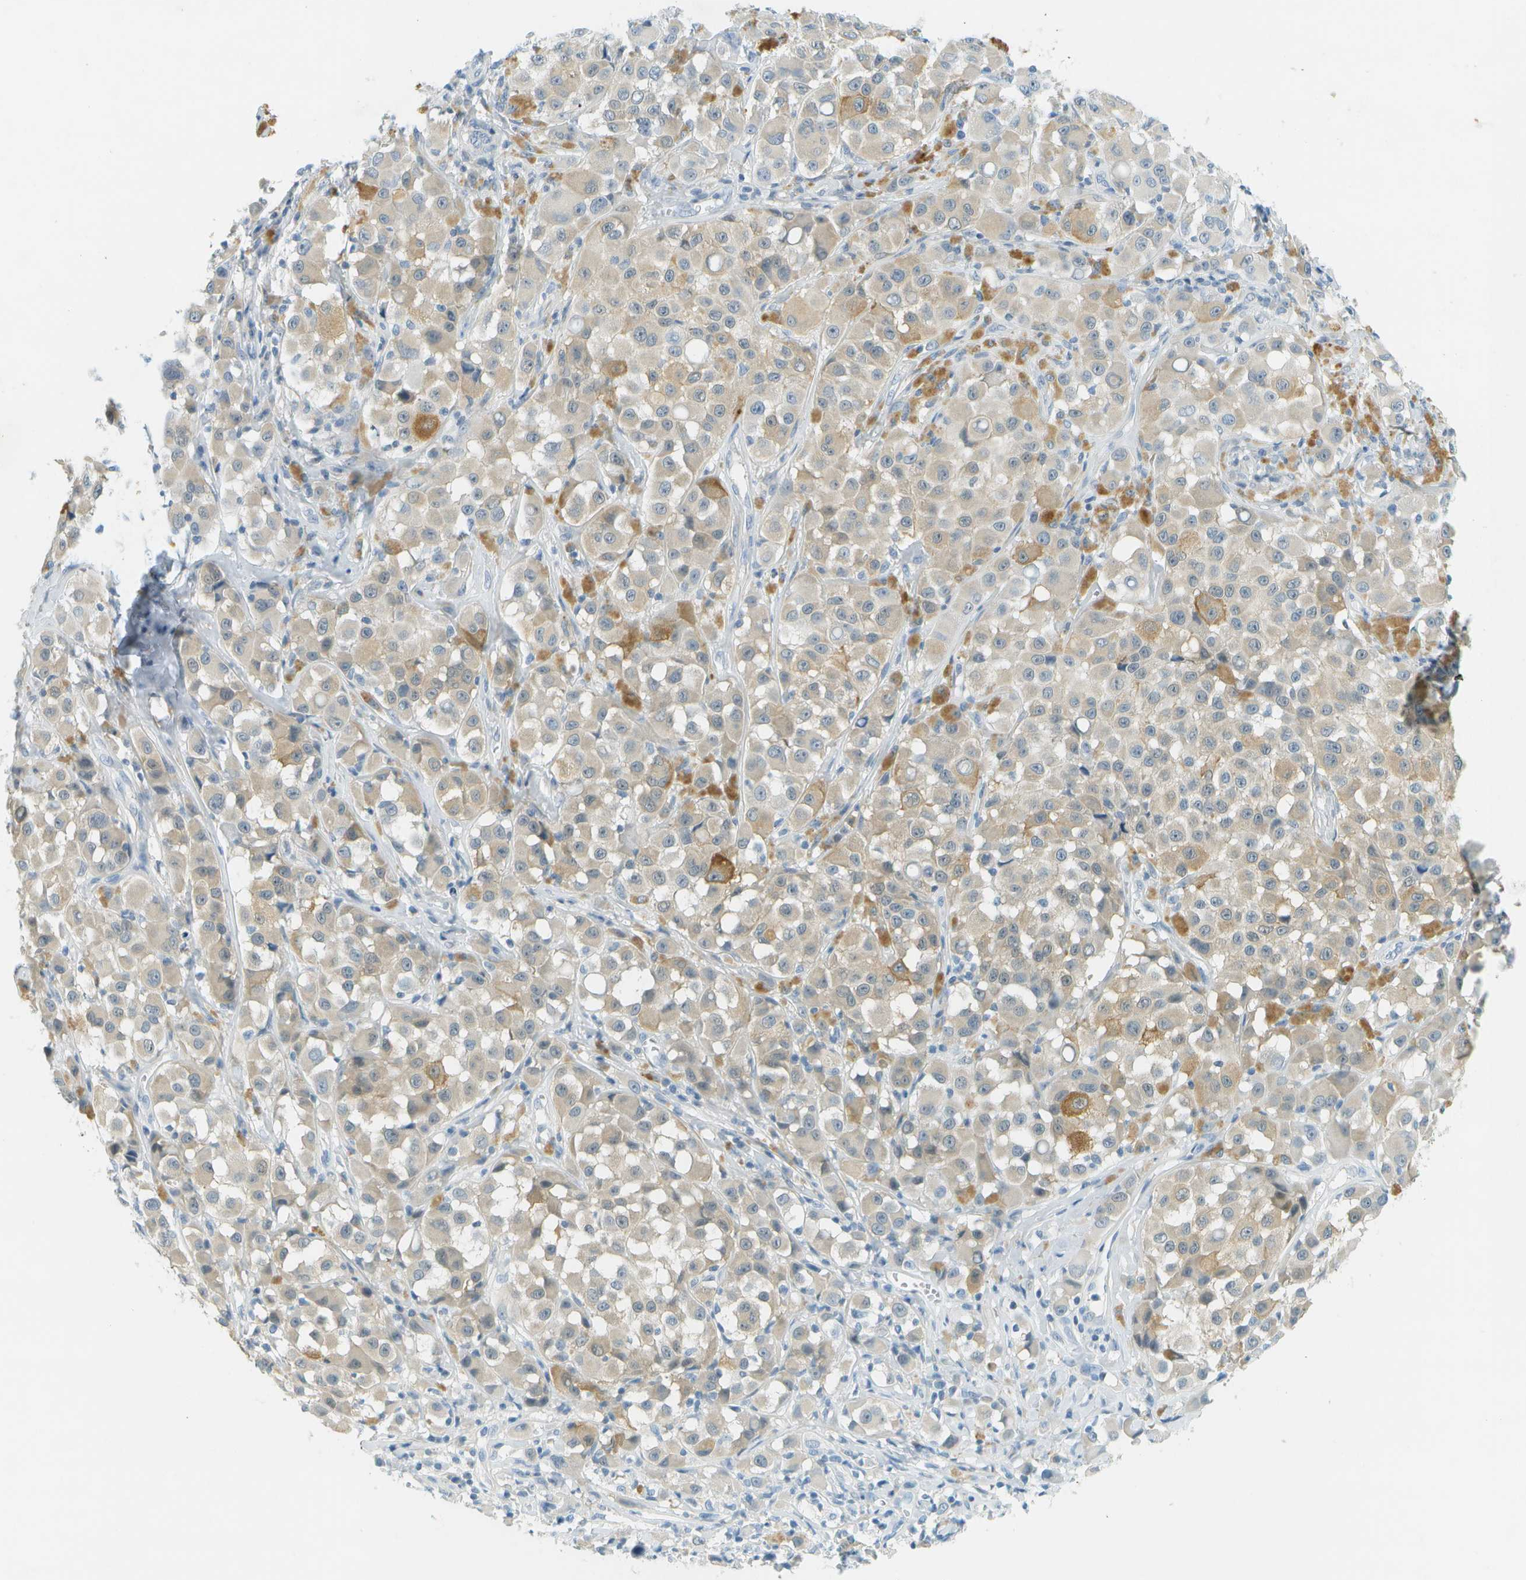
{"staining": {"intensity": "negative", "quantity": "none", "location": "none"}, "tissue": "melanoma", "cell_type": "Tumor cells", "image_type": "cancer", "snomed": [{"axis": "morphology", "description": "Malignant melanoma, NOS"}, {"axis": "topography", "description": "Skin"}], "caption": "The immunohistochemistry histopathology image has no significant positivity in tumor cells of melanoma tissue.", "gene": "SMYD5", "patient": {"sex": "male", "age": 84}}